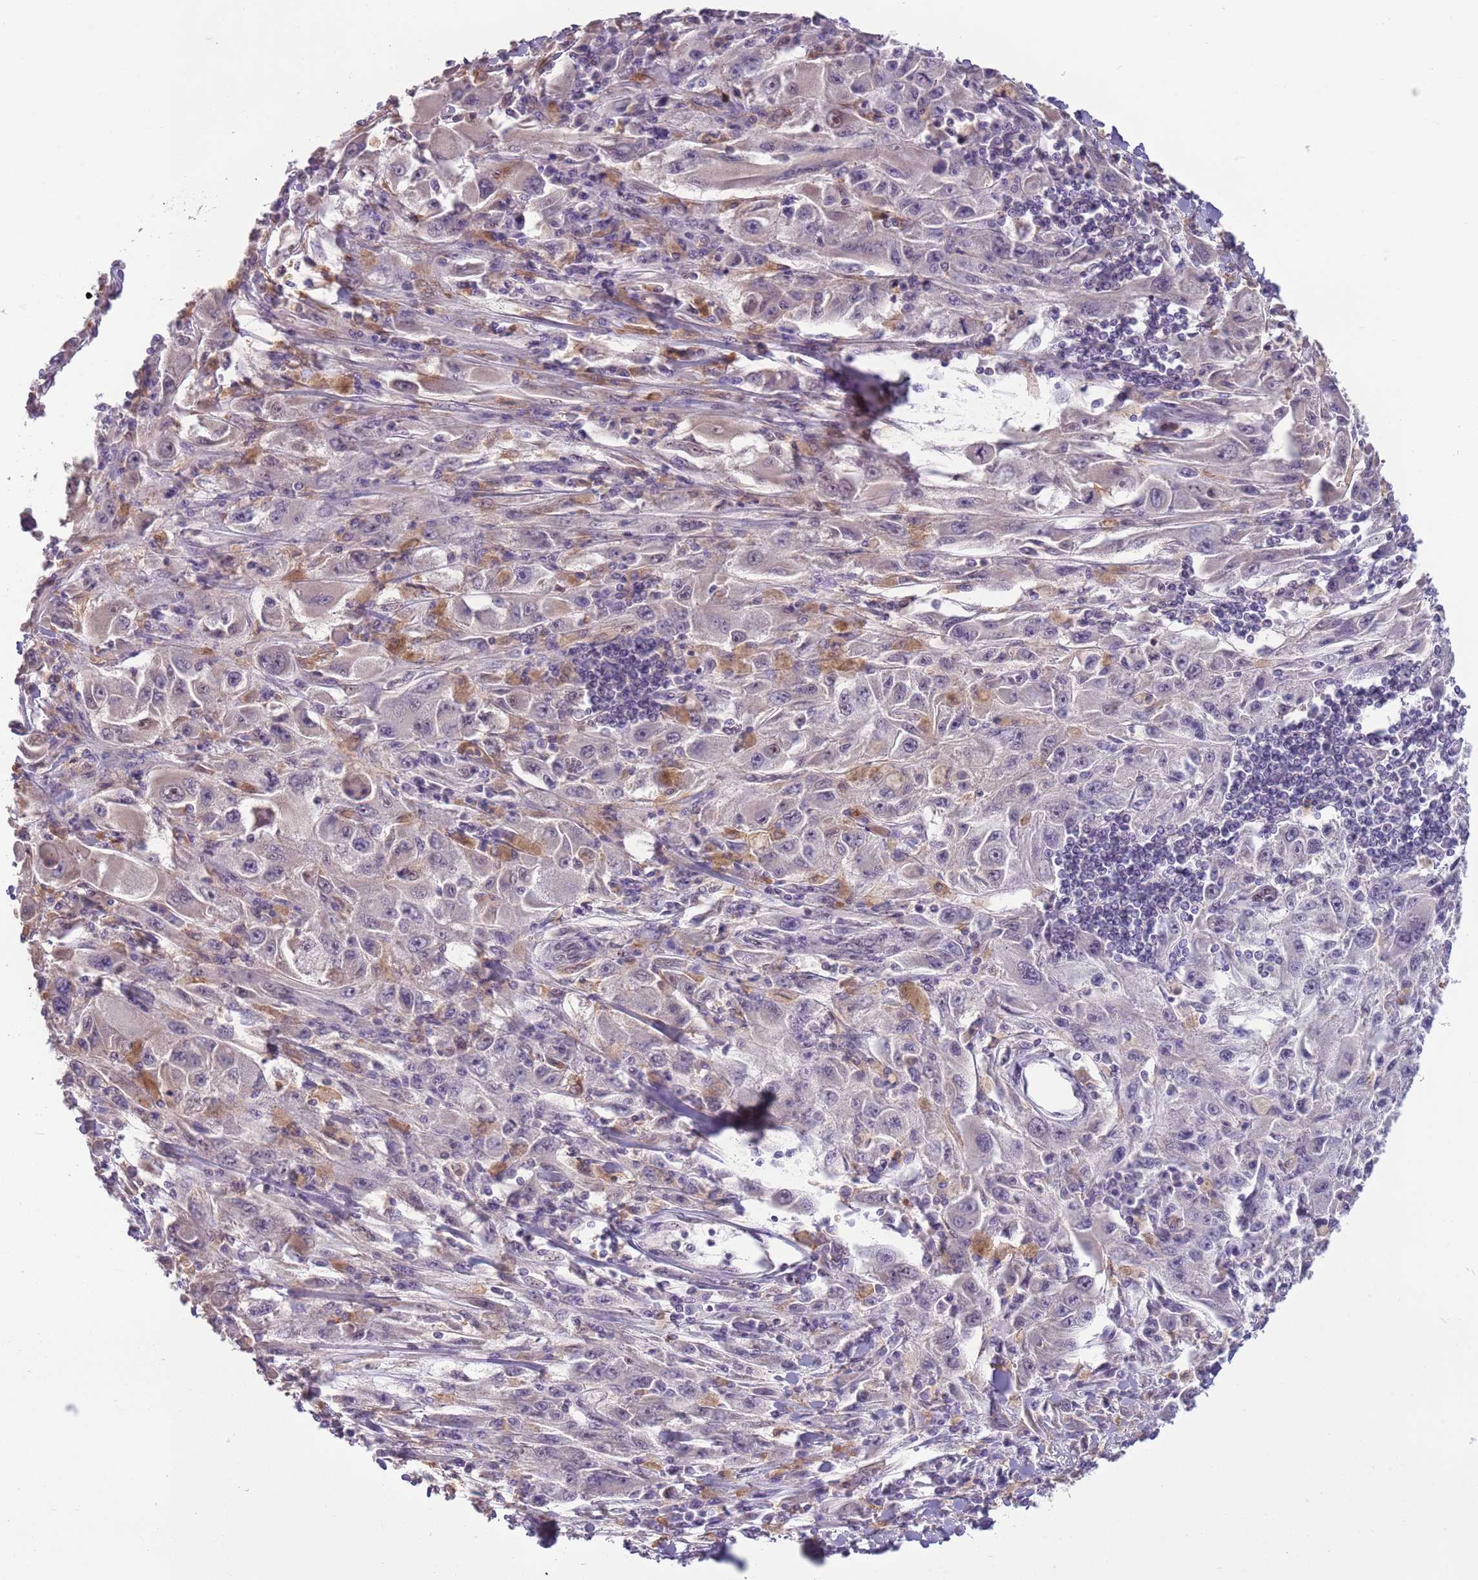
{"staining": {"intensity": "negative", "quantity": "none", "location": "none"}, "tissue": "melanoma", "cell_type": "Tumor cells", "image_type": "cancer", "snomed": [{"axis": "morphology", "description": "Malignant melanoma, Metastatic site"}, {"axis": "topography", "description": "Skin"}], "caption": "DAB (3,3'-diaminobenzidine) immunohistochemical staining of human melanoma demonstrates no significant expression in tumor cells. (DAB (3,3'-diaminobenzidine) immunohistochemistry visualized using brightfield microscopy, high magnification).", "gene": "CAPN9", "patient": {"sex": "male", "age": 53}}